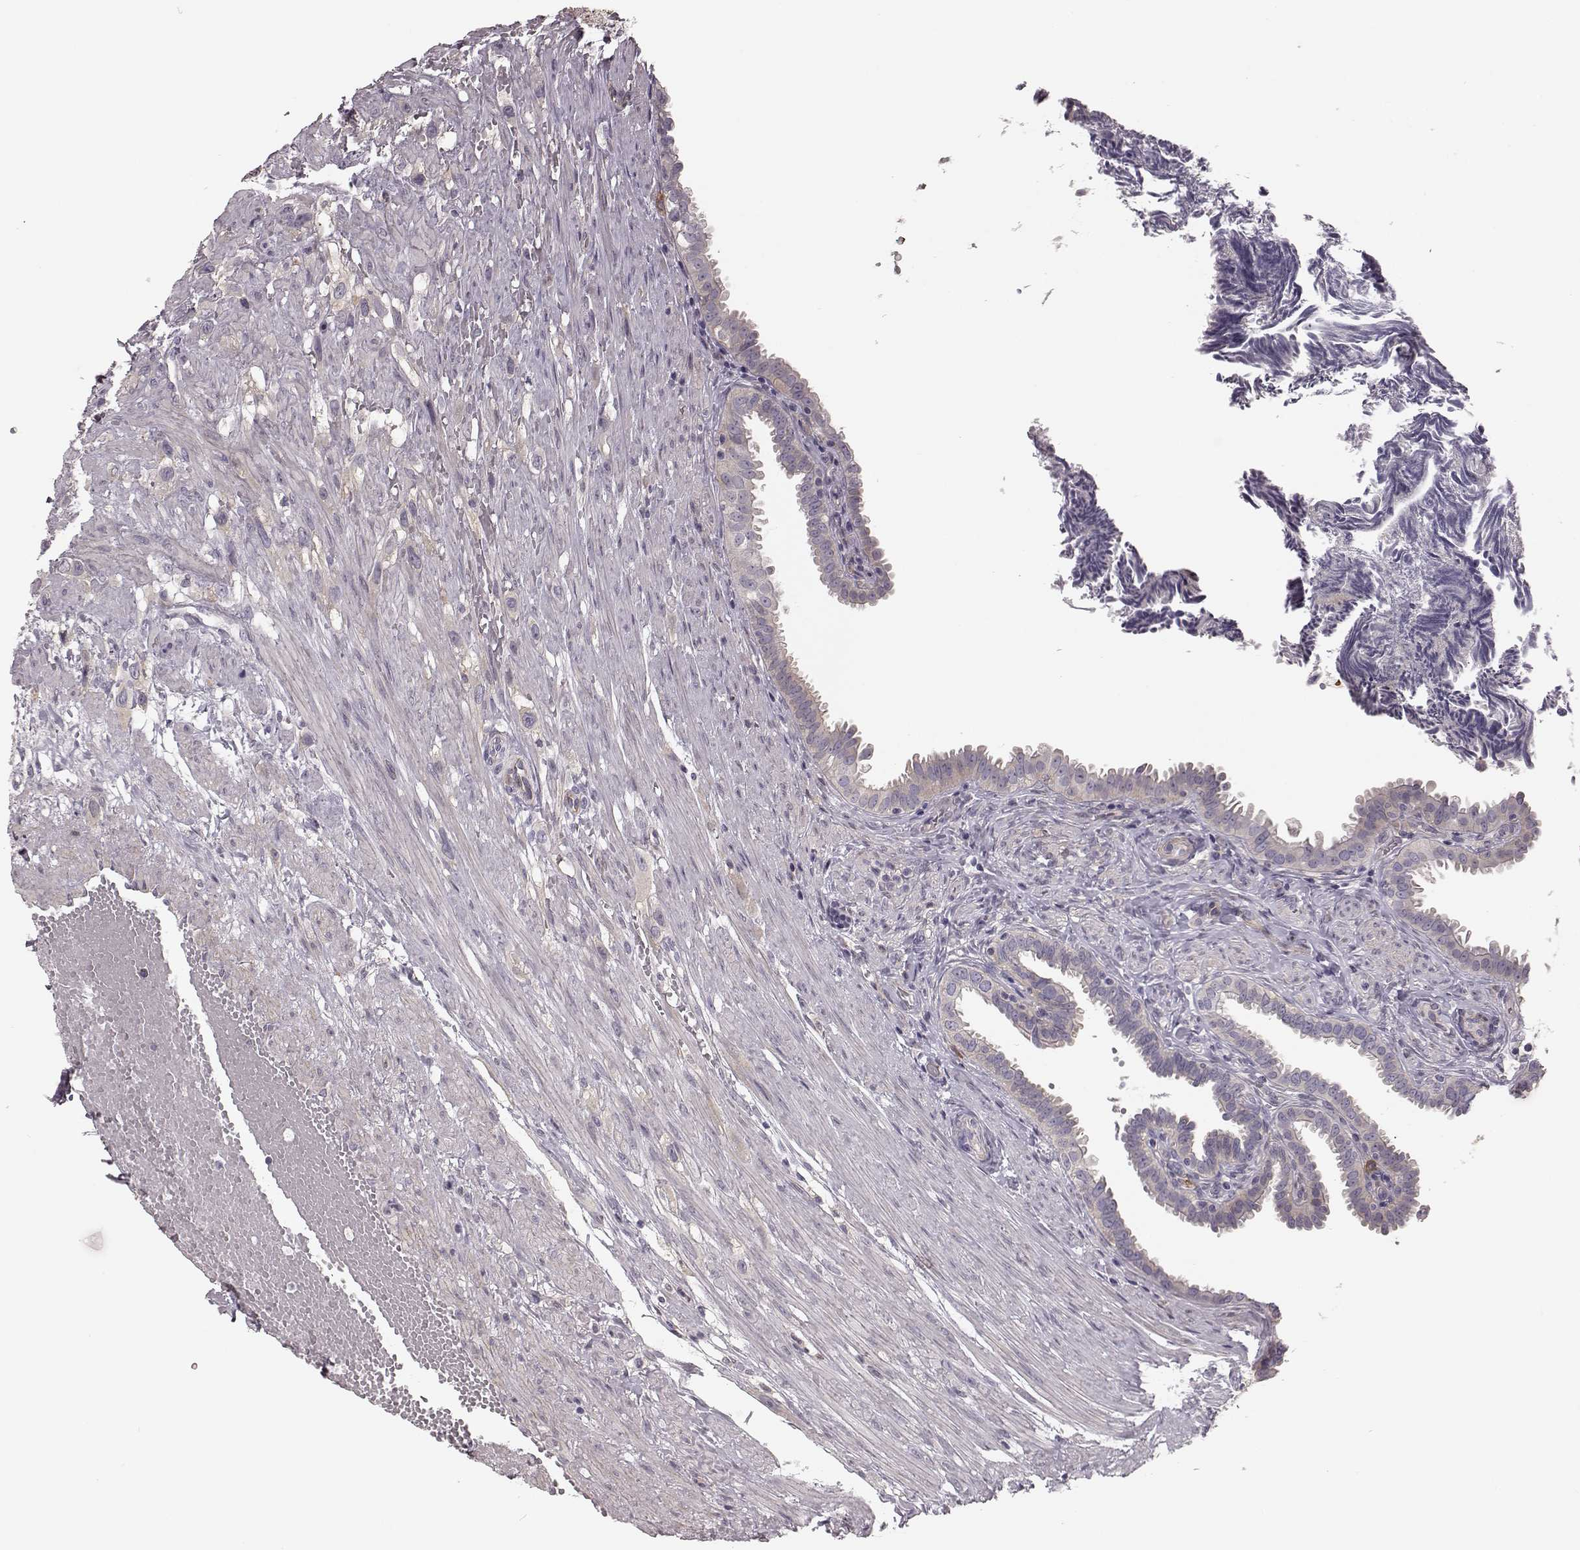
{"staining": {"intensity": "negative", "quantity": "none", "location": "none"}, "tissue": "fallopian tube", "cell_type": "Glandular cells", "image_type": "normal", "snomed": [{"axis": "morphology", "description": "Normal tissue, NOS"}, {"axis": "topography", "description": "Fallopian tube"}], "caption": "This is an immunohistochemistry (IHC) micrograph of benign fallopian tube. There is no expression in glandular cells.", "gene": "GPR50", "patient": {"sex": "female", "age": 39}}